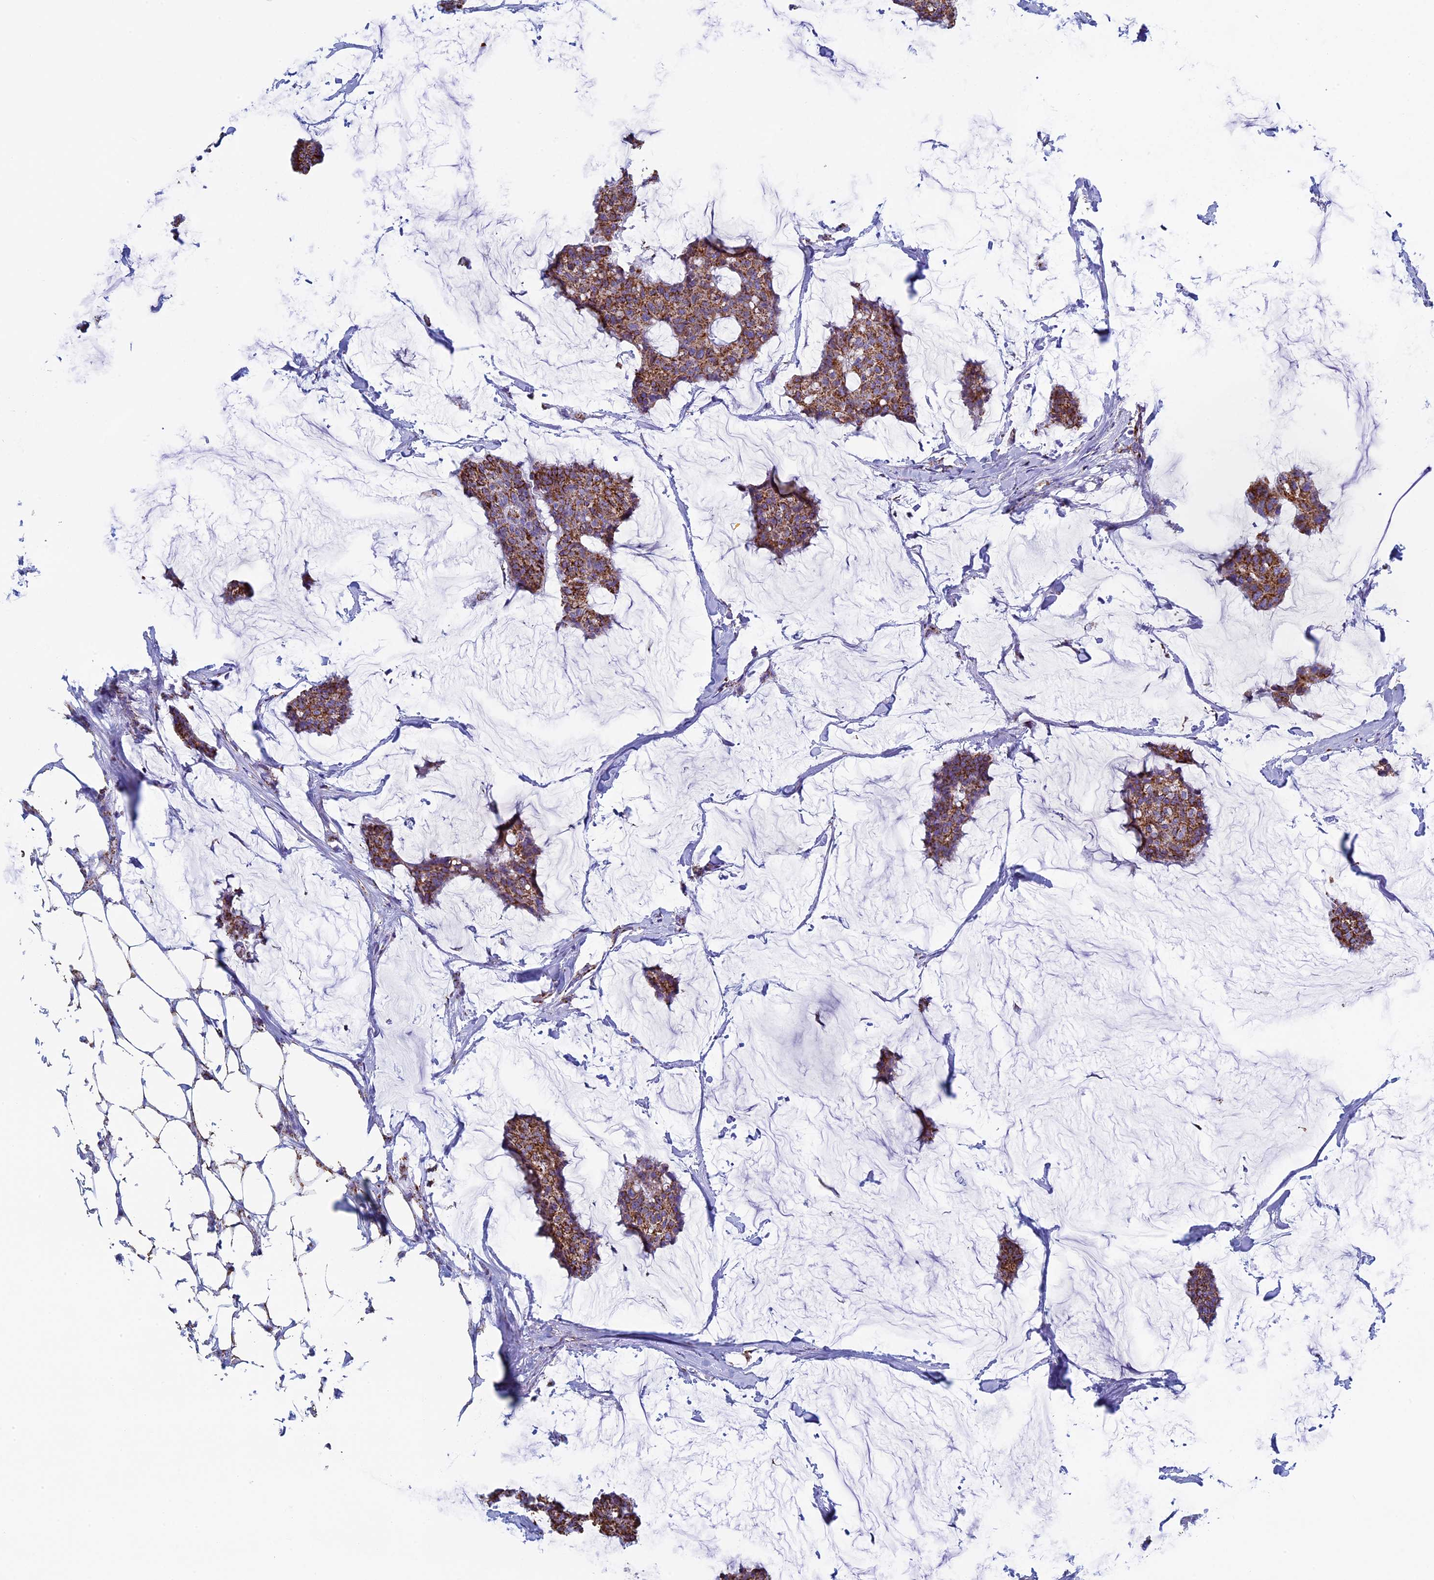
{"staining": {"intensity": "moderate", "quantity": ">75%", "location": "cytoplasmic/membranous"}, "tissue": "breast cancer", "cell_type": "Tumor cells", "image_type": "cancer", "snomed": [{"axis": "morphology", "description": "Duct carcinoma"}, {"axis": "topography", "description": "Breast"}], "caption": "Immunohistochemistry micrograph of neoplastic tissue: breast cancer stained using IHC shows medium levels of moderate protein expression localized specifically in the cytoplasmic/membranous of tumor cells, appearing as a cytoplasmic/membranous brown color.", "gene": "UQCRFS1", "patient": {"sex": "female", "age": 93}}